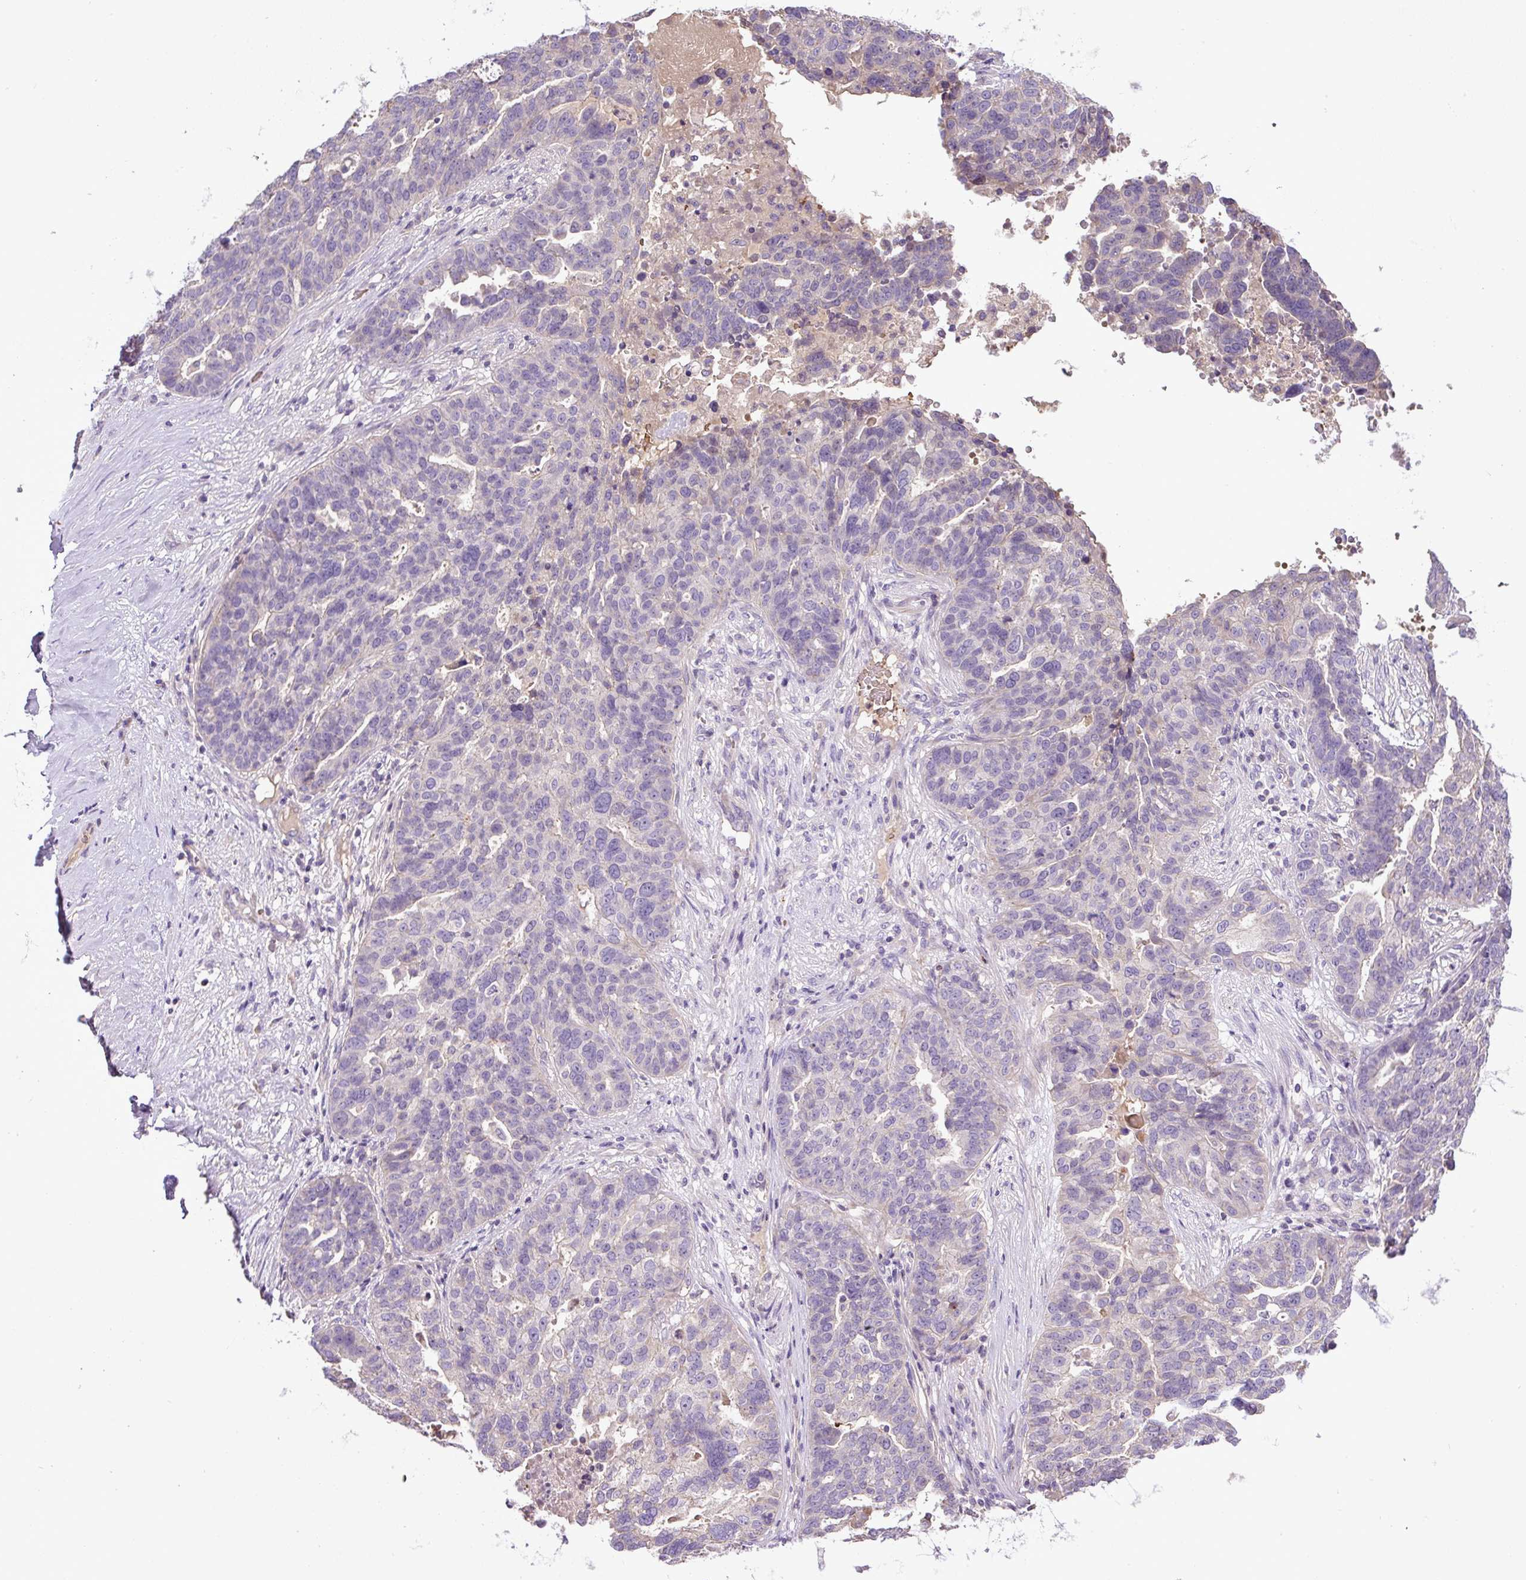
{"staining": {"intensity": "negative", "quantity": "none", "location": "none"}, "tissue": "ovarian cancer", "cell_type": "Tumor cells", "image_type": "cancer", "snomed": [{"axis": "morphology", "description": "Cystadenocarcinoma, serous, NOS"}, {"axis": "topography", "description": "Ovary"}], "caption": "DAB immunohistochemical staining of human ovarian cancer reveals no significant staining in tumor cells.", "gene": "CXCL13", "patient": {"sex": "female", "age": 59}}